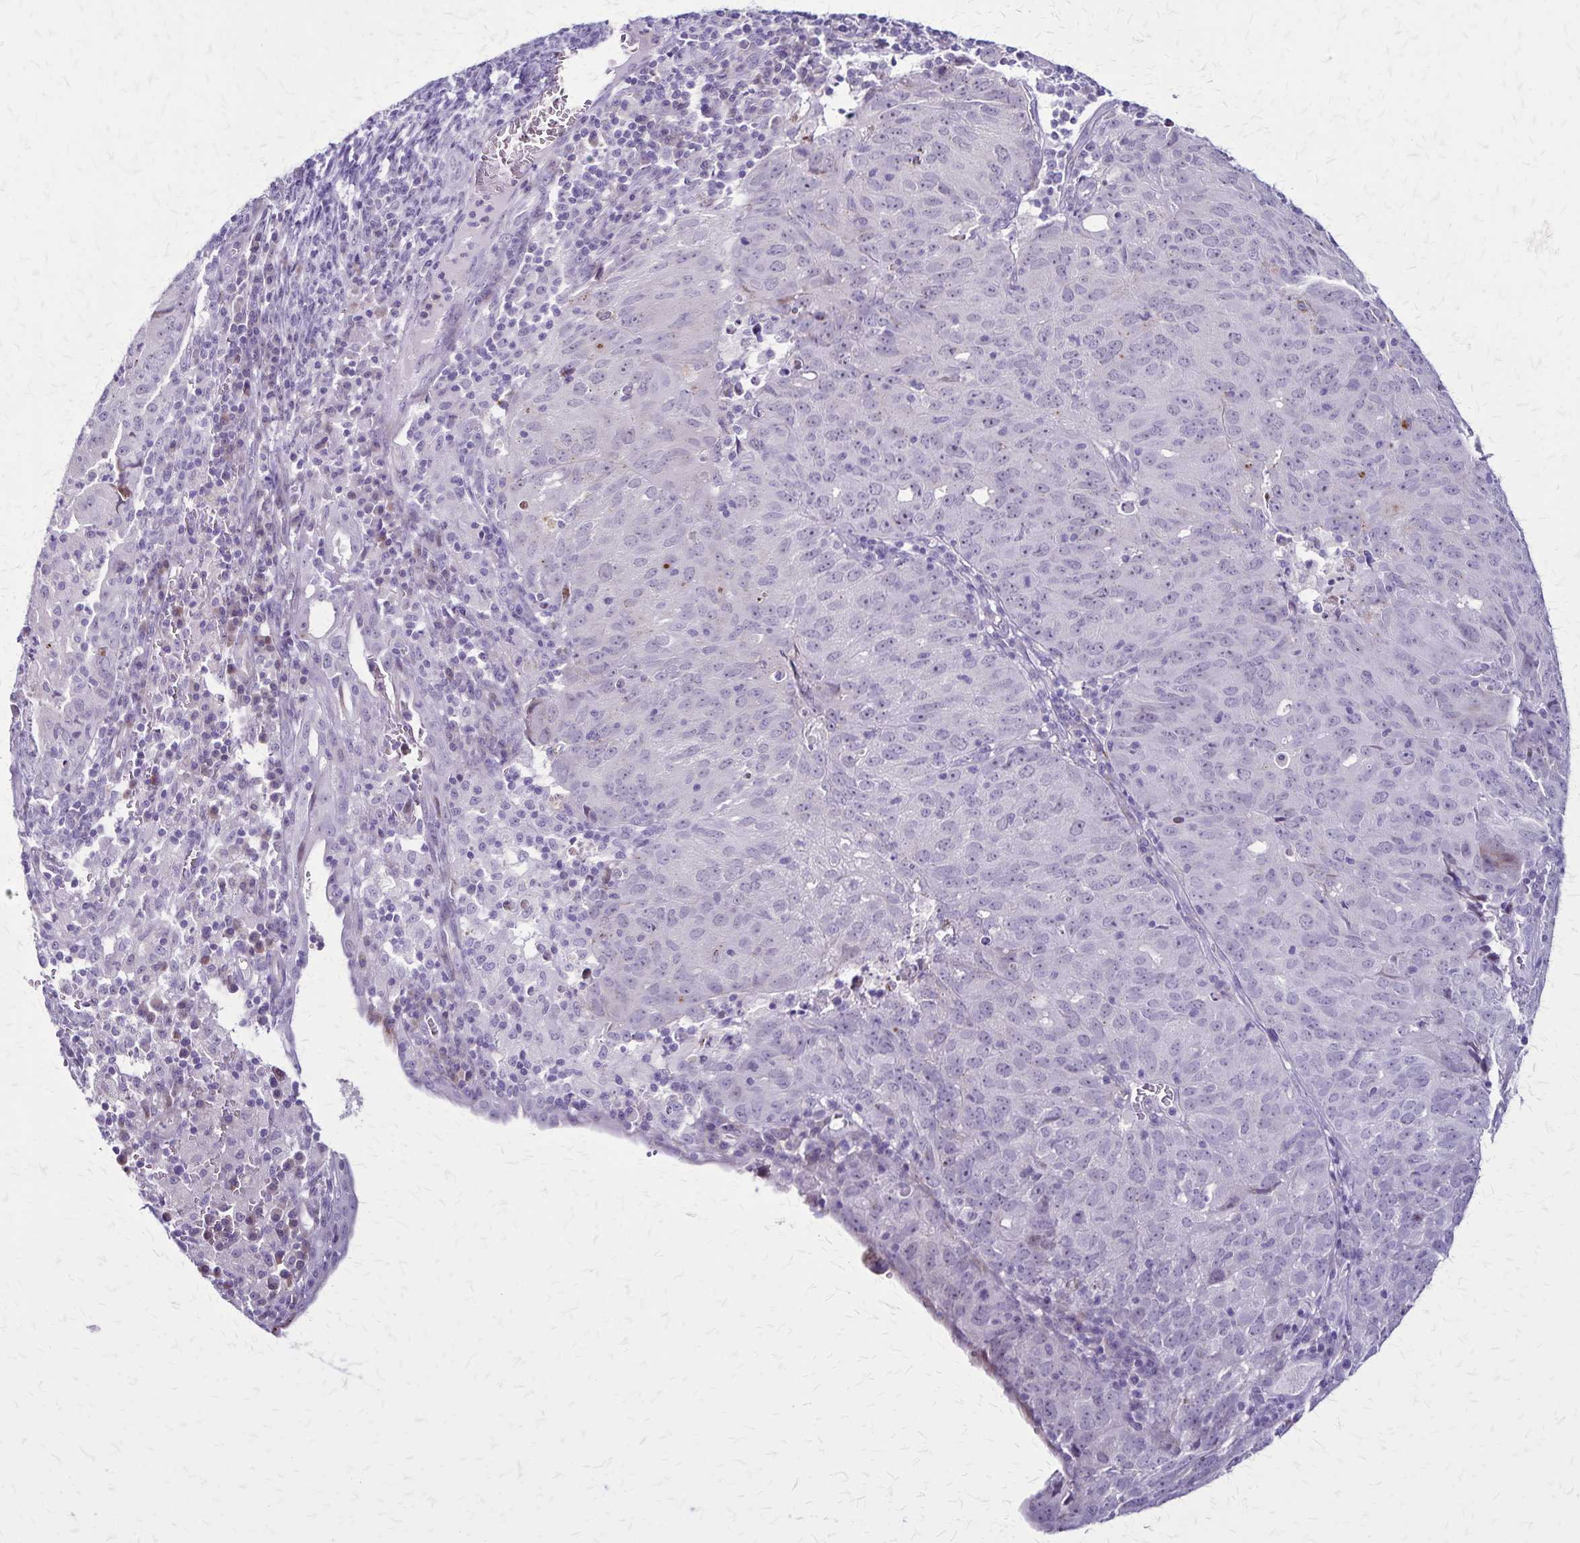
{"staining": {"intensity": "negative", "quantity": "none", "location": "none"}, "tissue": "cervical cancer", "cell_type": "Tumor cells", "image_type": "cancer", "snomed": [{"axis": "morphology", "description": "Adenocarcinoma, NOS"}, {"axis": "topography", "description": "Cervix"}], "caption": "Tumor cells are negative for protein expression in human cervical cancer.", "gene": "OR51B5", "patient": {"sex": "female", "age": 56}}